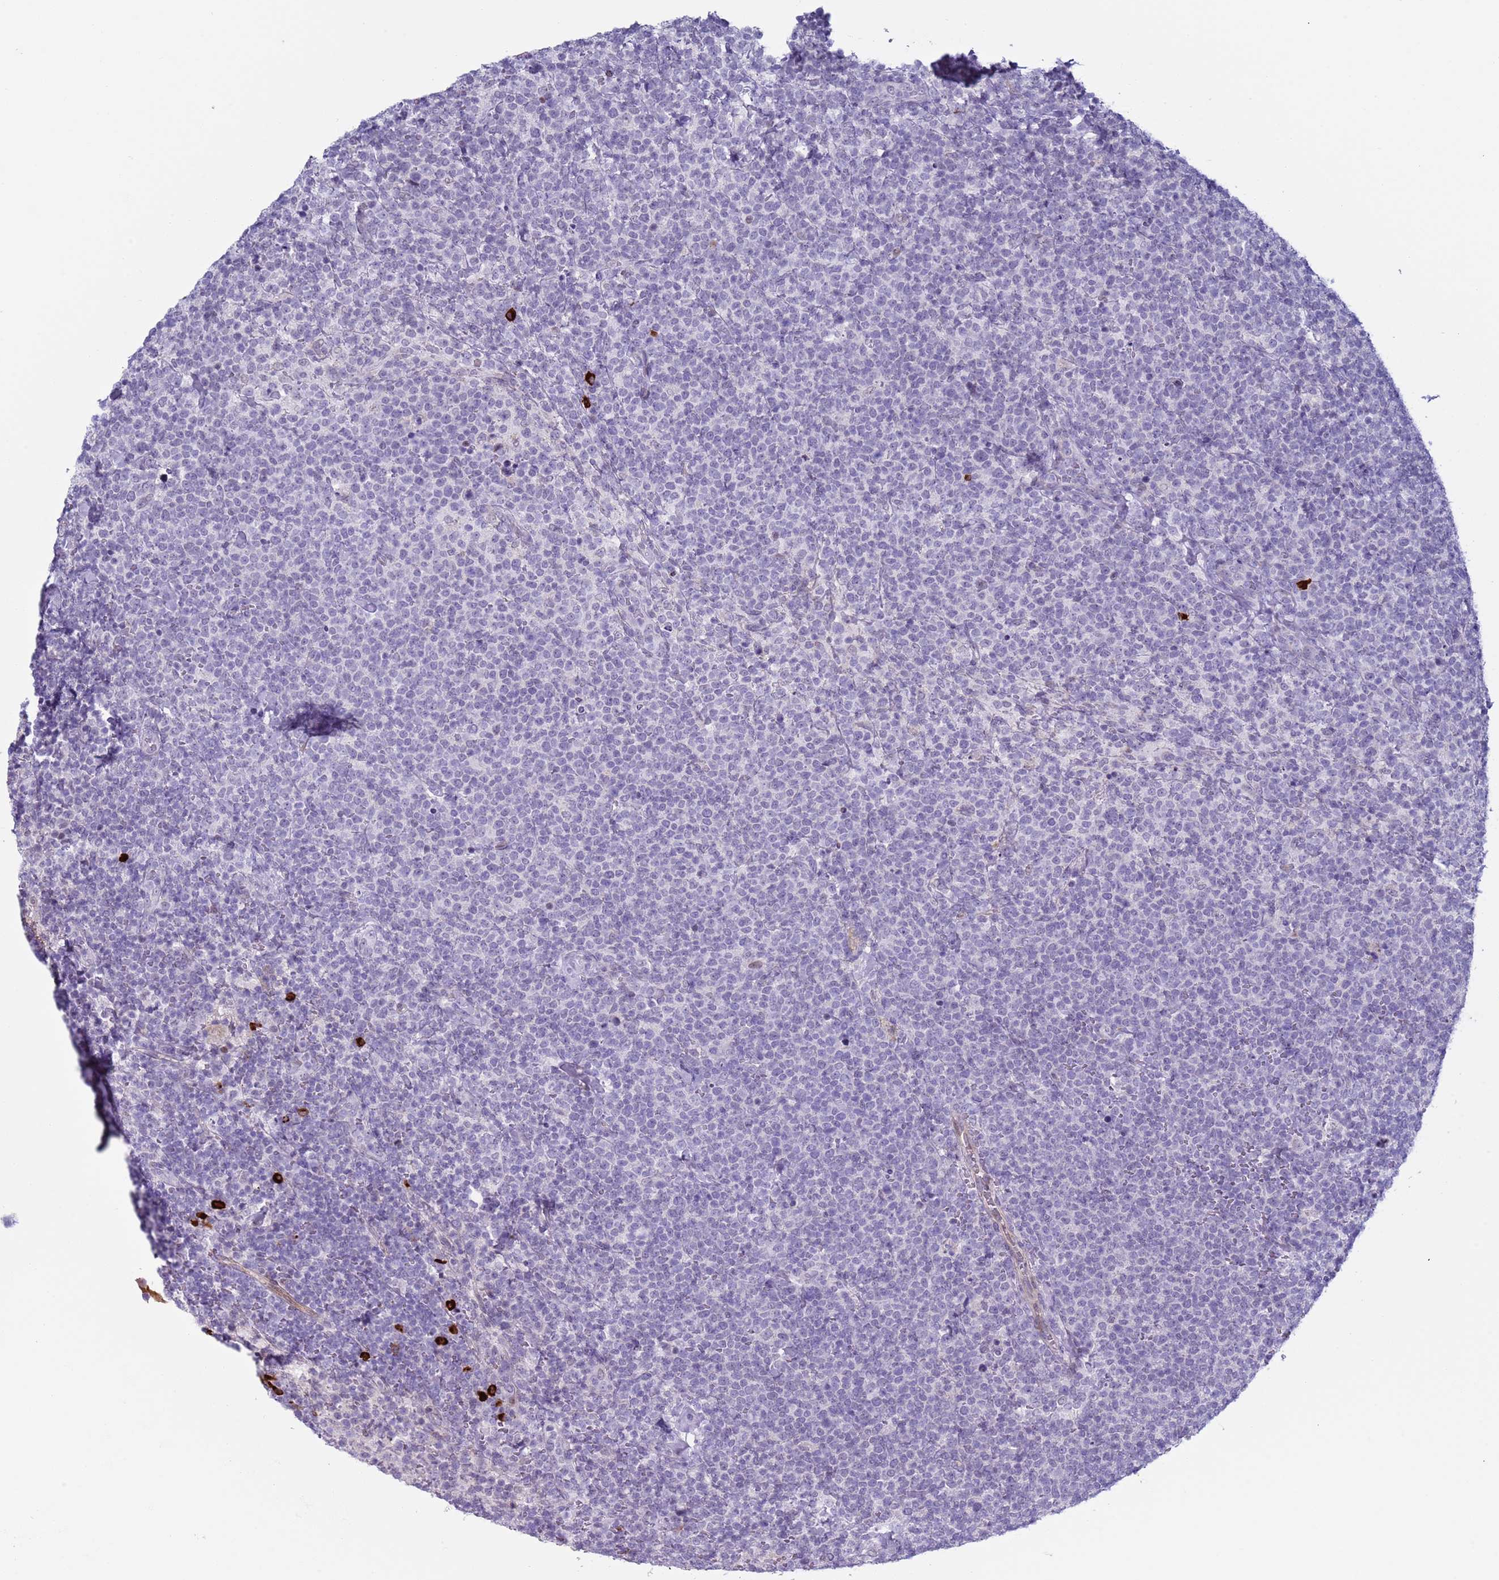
{"staining": {"intensity": "negative", "quantity": "none", "location": "none"}, "tissue": "lymphoma", "cell_type": "Tumor cells", "image_type": "cancer", "snomed": [{"axis": "morphology", "description": "Malignant lymphoma, non-Hodgkin's type, High grade"}, {"axis": "topography", "description": "Lymph node"}], "caption": "An immunohistochemistry image of high-grade malignant lymphoma, non-Hodgkin's type is shown. There is no staining in tumor cells of high-grade malignant lymphoma, non-Hodgkin's type.", "gene": "NPAP1", "patient": {"sex": "male", "age": 61}}